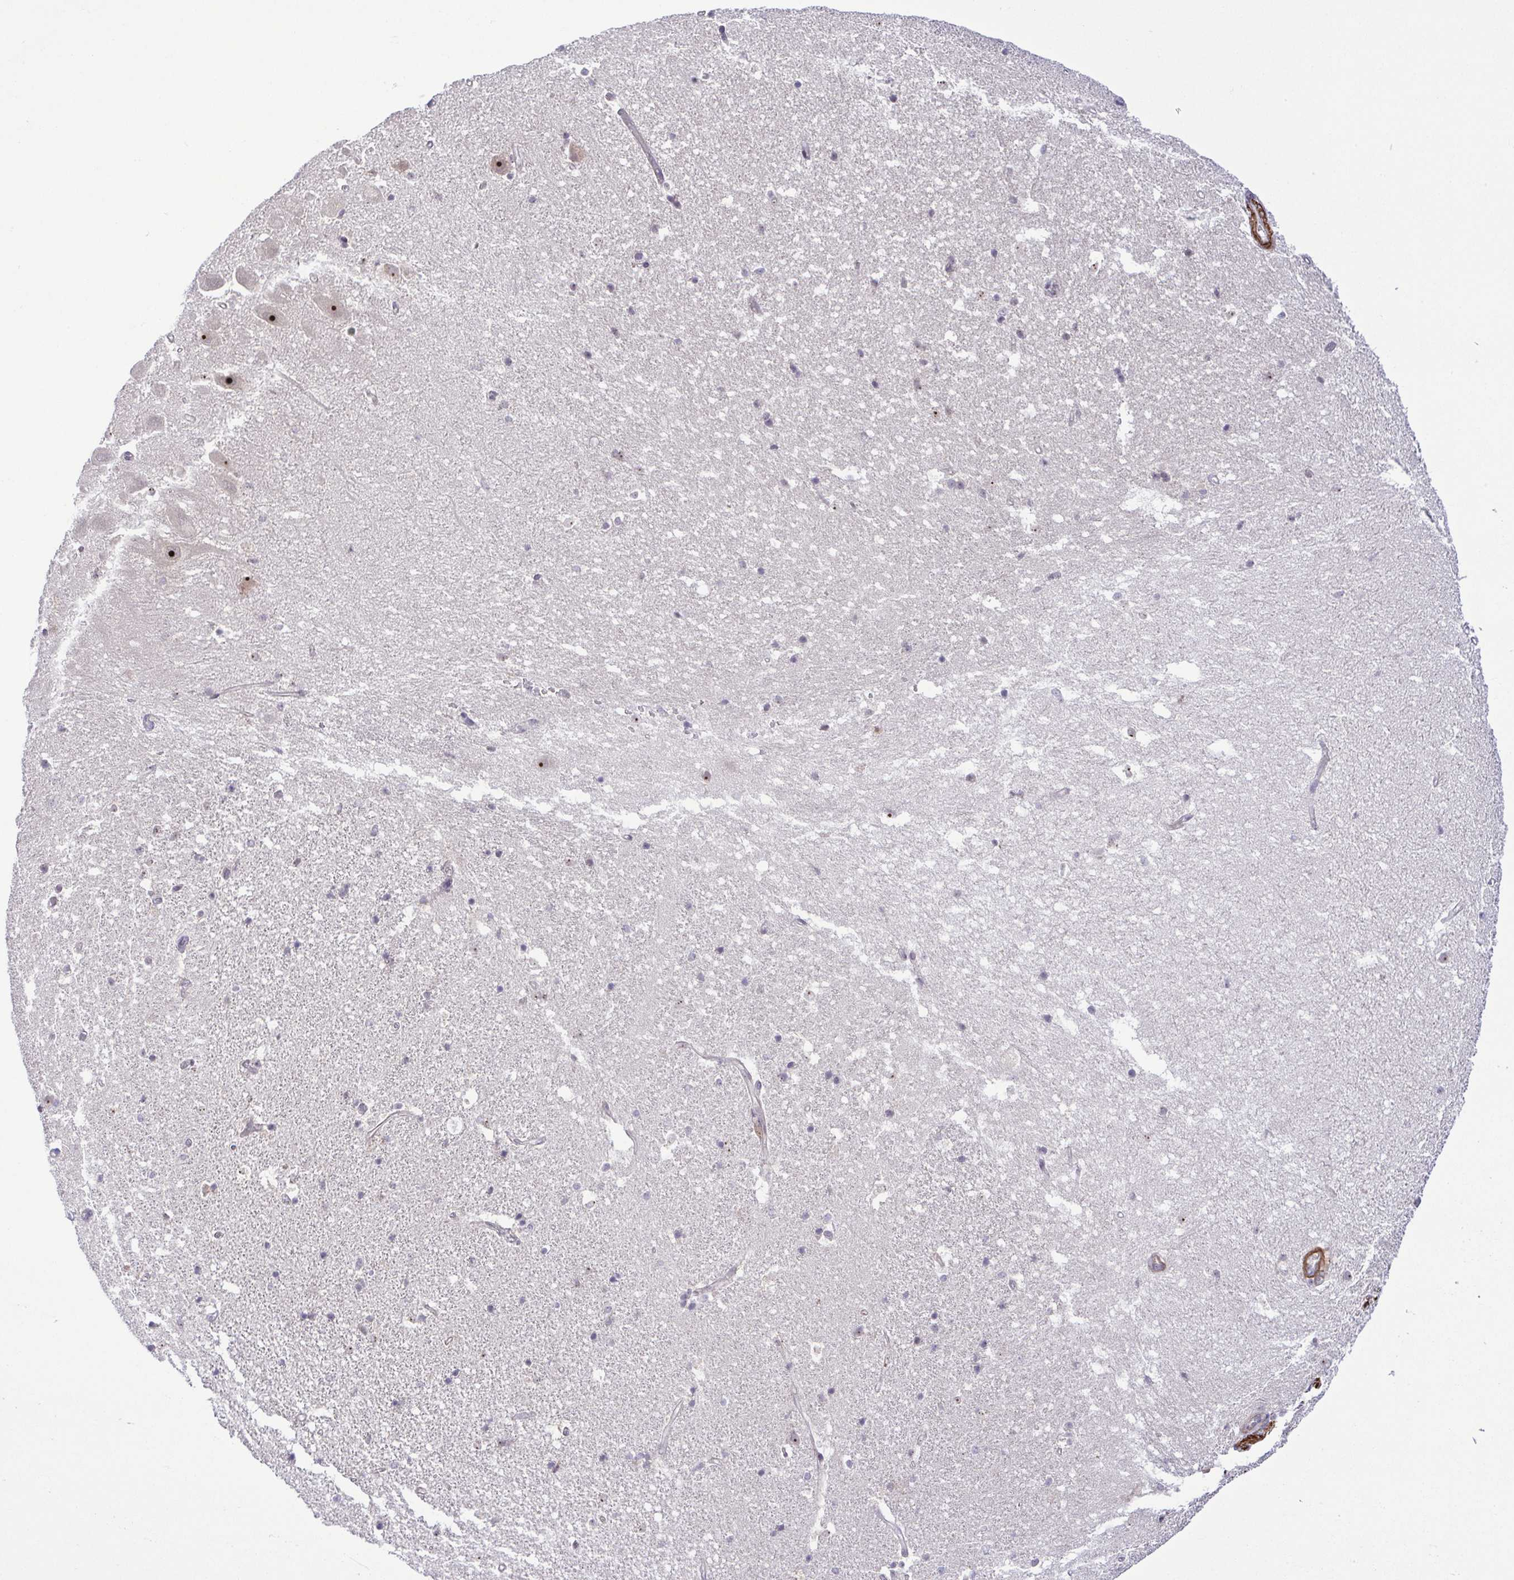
{"staining": {"intensity": "negative", "quantity": "none", "location": "none"}, "tissue": "hippocampus", "cell_type": "Glial cells", "image_type": "normal", "snomed": [{"axis": "morphology", "description": "Normal tissue, NOS"}, {"axis": "topography", "description": "Hippocampus"}], "caption": "Glial cells show no significant staining in normal hippocampus.", "gene": "RSL24D1", "patient": {"sex": "male", "age": 63}}